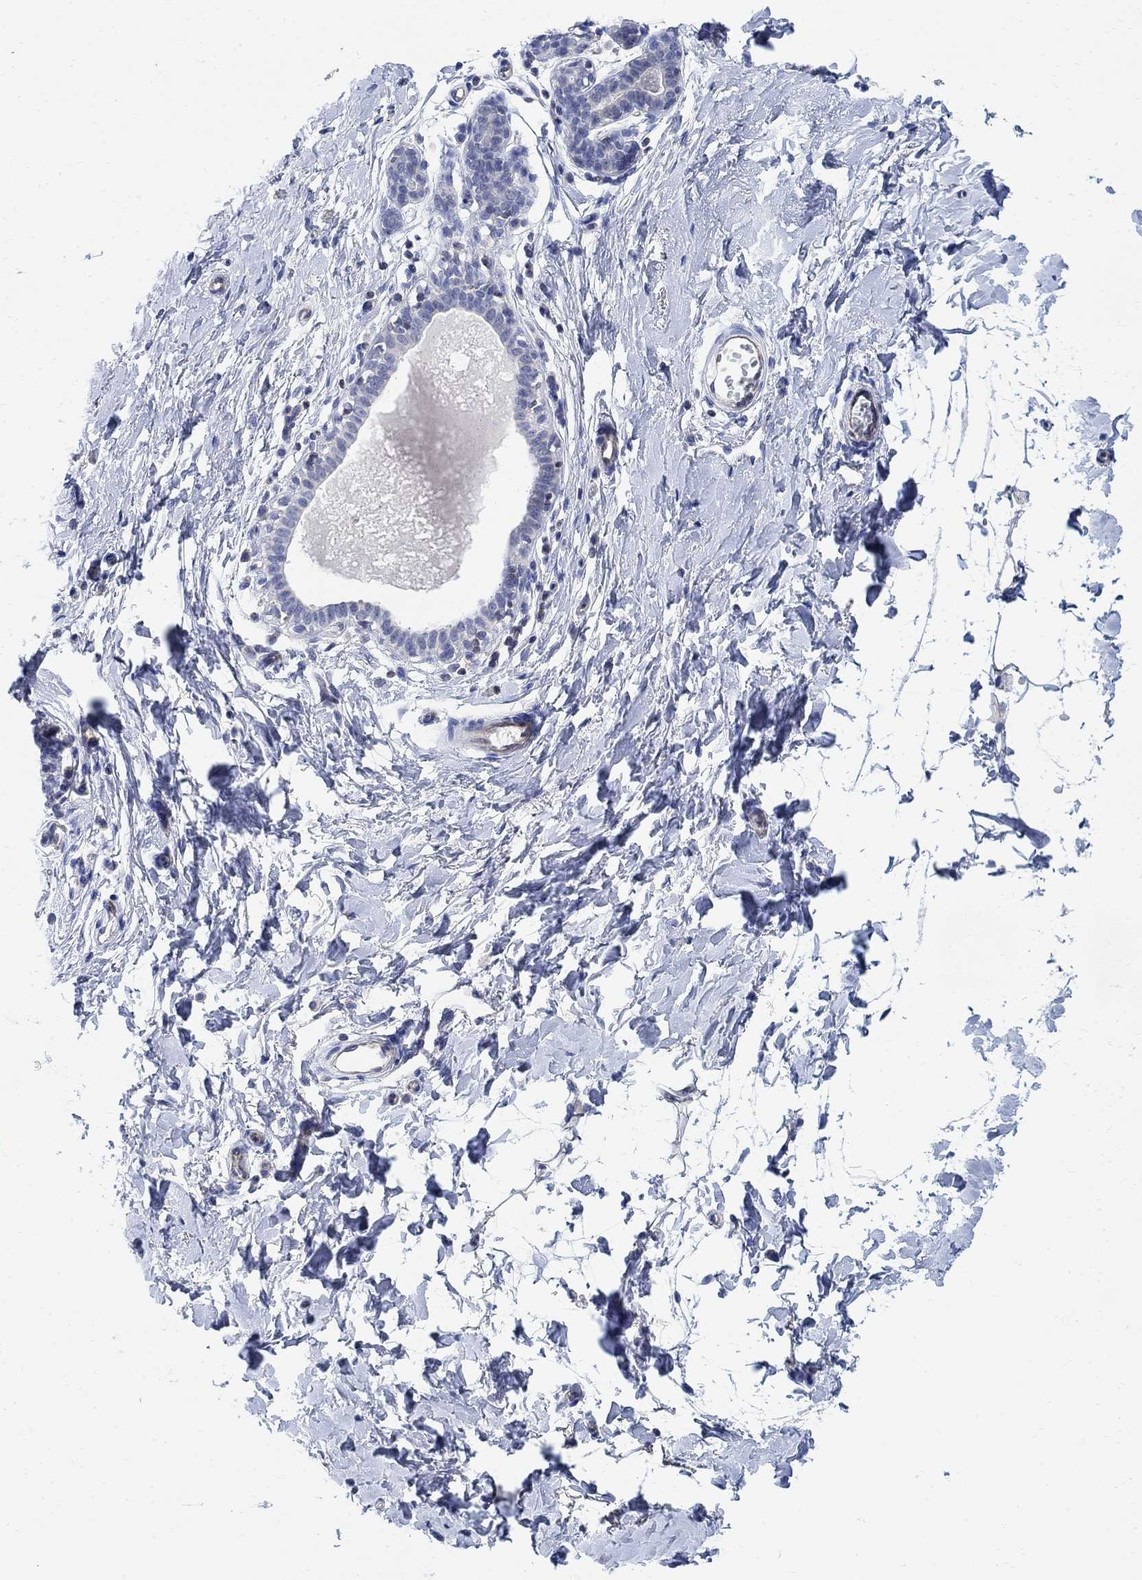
{"staining": {"intensity": "negative", "quantity": "none", "location": "none"}, "tissue": "breast", "cell_type": "Adipocytes", "image_type": "normal", "snomed": [{"axis": "morphology", "description": "Normal tissue, NOS"}, {"axis": "topography", "description": "Breast"}], "caption": "This micrograph is of benign breast stained with immunohistochemistry to label a protein in brown with the nuclei are counter-stained blue. There is no expression in adipocytes.", "gene": "PHF21B", "patient": {"sex": "female", "age": 37}}